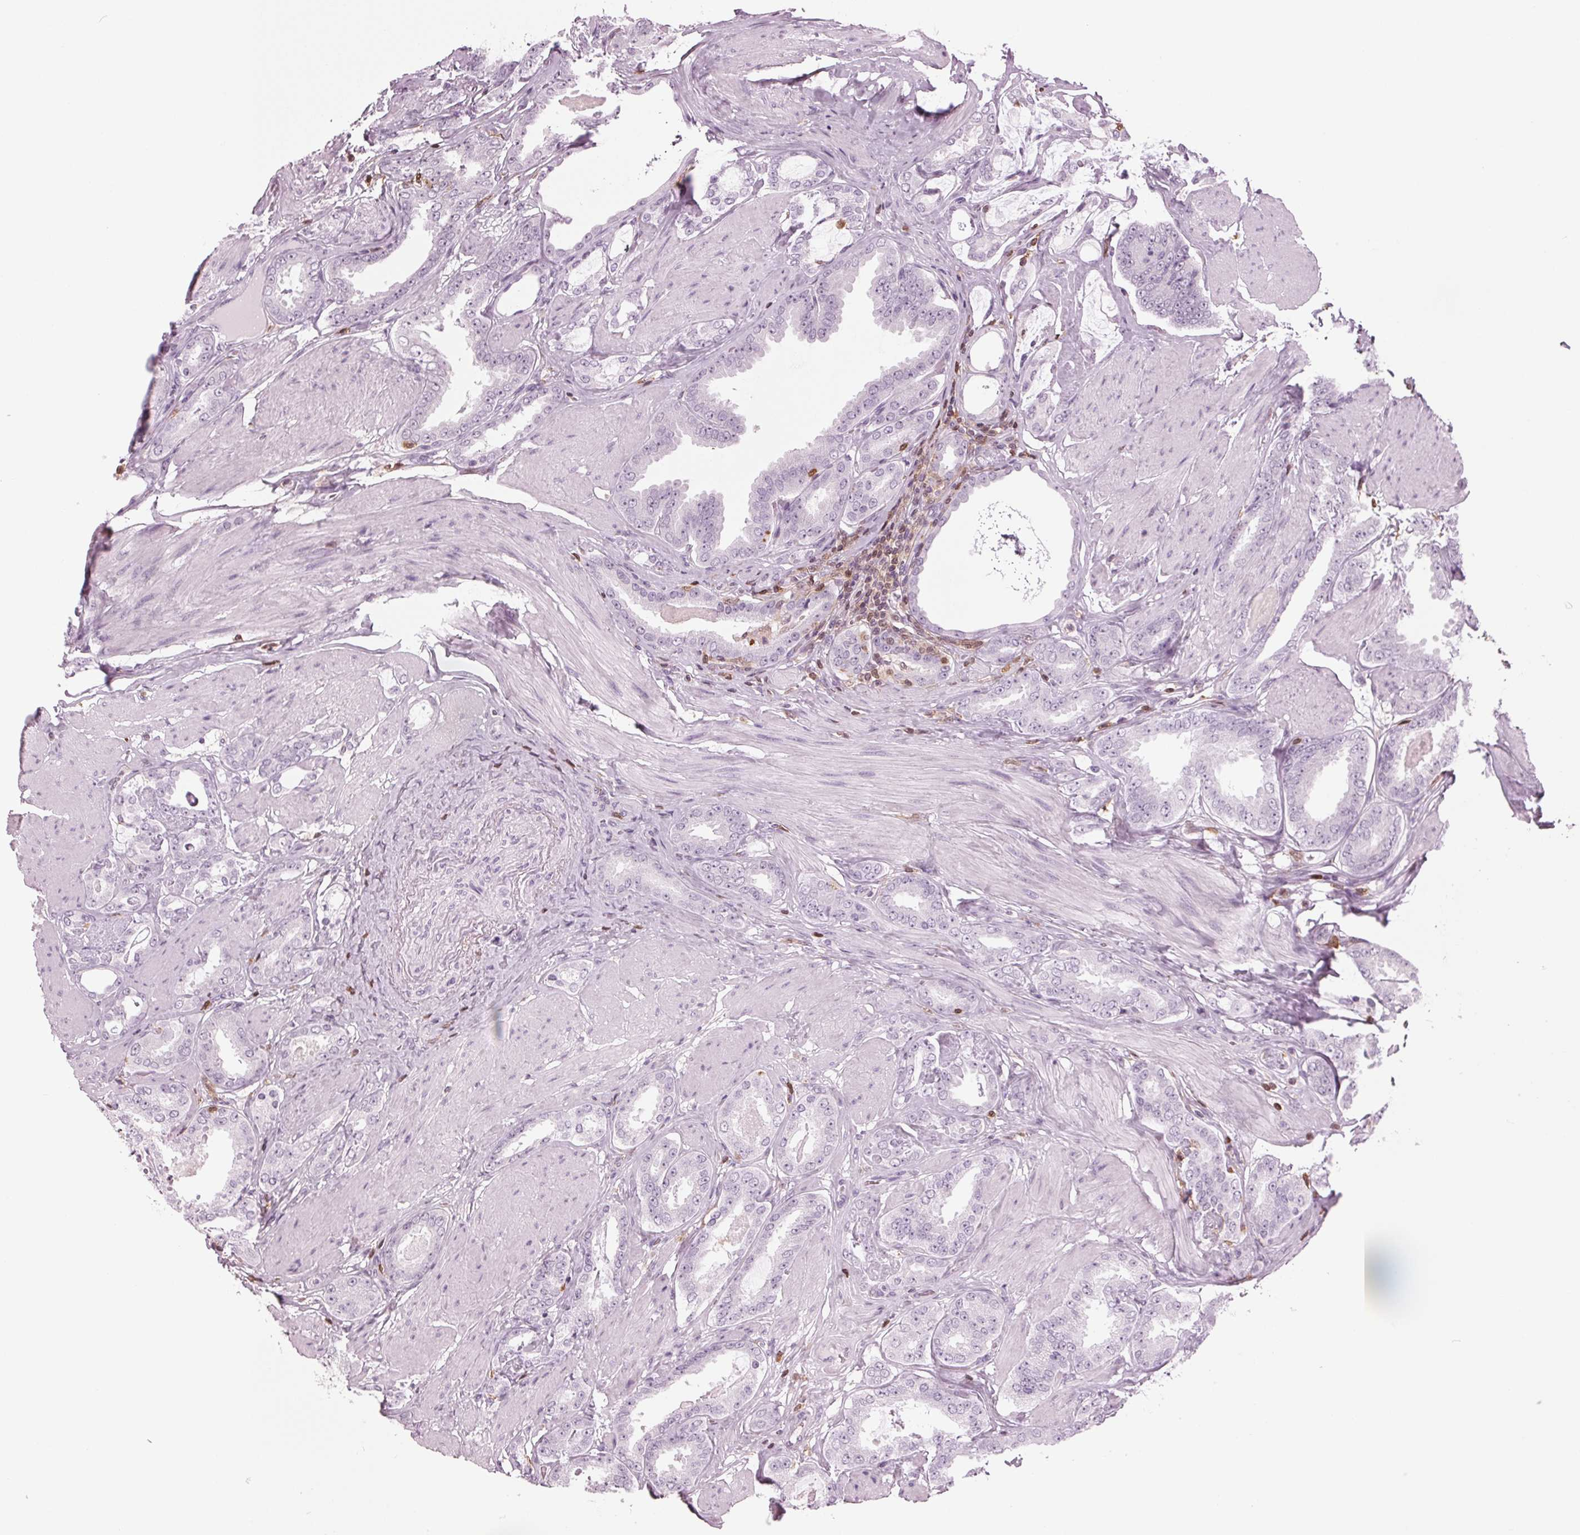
{"staining": {"intensity": "negative", "quantity": "none", "location": "none"}, "tissue": "prostate cancer", "cell_type": "Tumor cells", "image_type": "cancer", "snomed": [{"axis": "morphology", "description": "Adenocarcinoma, High grade"}, {"axis": "topography", "description": "Prostate"}], "caption": "IHC of prostate cancer (high-grade adenocarcinoma) exhibits no staining in tumor cells.", "gene": "BTLA", "patient": {"sex": "male", "age": 63}}